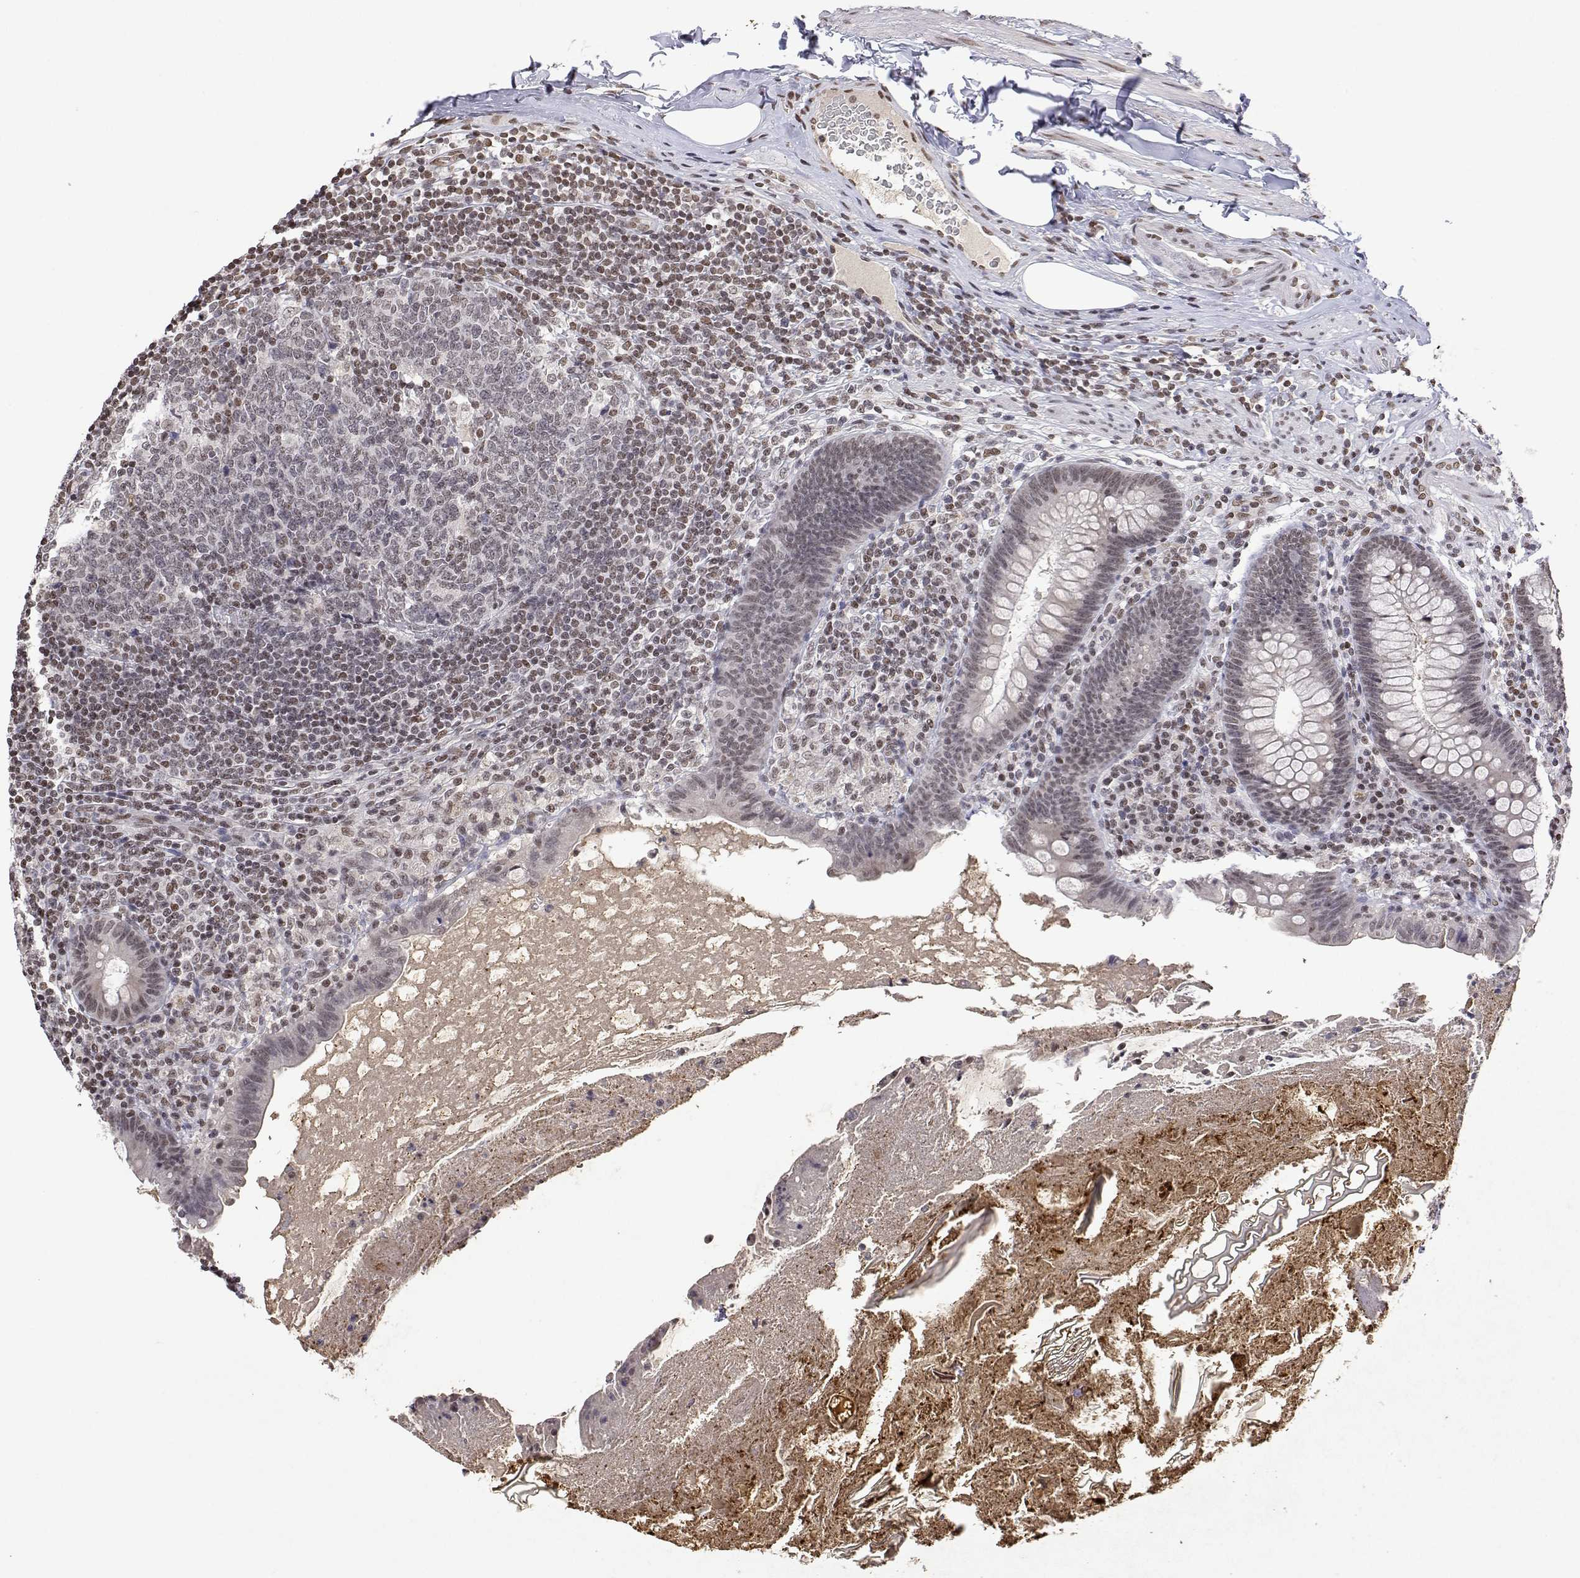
{"staining": {"intensity": "weak", "quantity": ">75%", "location": "nuclear"}, "tissue": "appendix", "cell_type": "Glandular cells", "image_type": "normal", "snomed": [{"axis": "morphology", "description": "Normal tissue, NOS"}, {"axis": "topography", "description": "Appendix"}], "caption": "Immunohistochemical staining of normal human appendix exhibits >75% levels of weak nuclear protein positivity in about >75% of glandular cells. Immunohistochemistry (ihc) stains the protein of interest in brown and the nuclei are stained blue.", "gene": "XPC", "patient": {"sex": "male", "age": 47}}